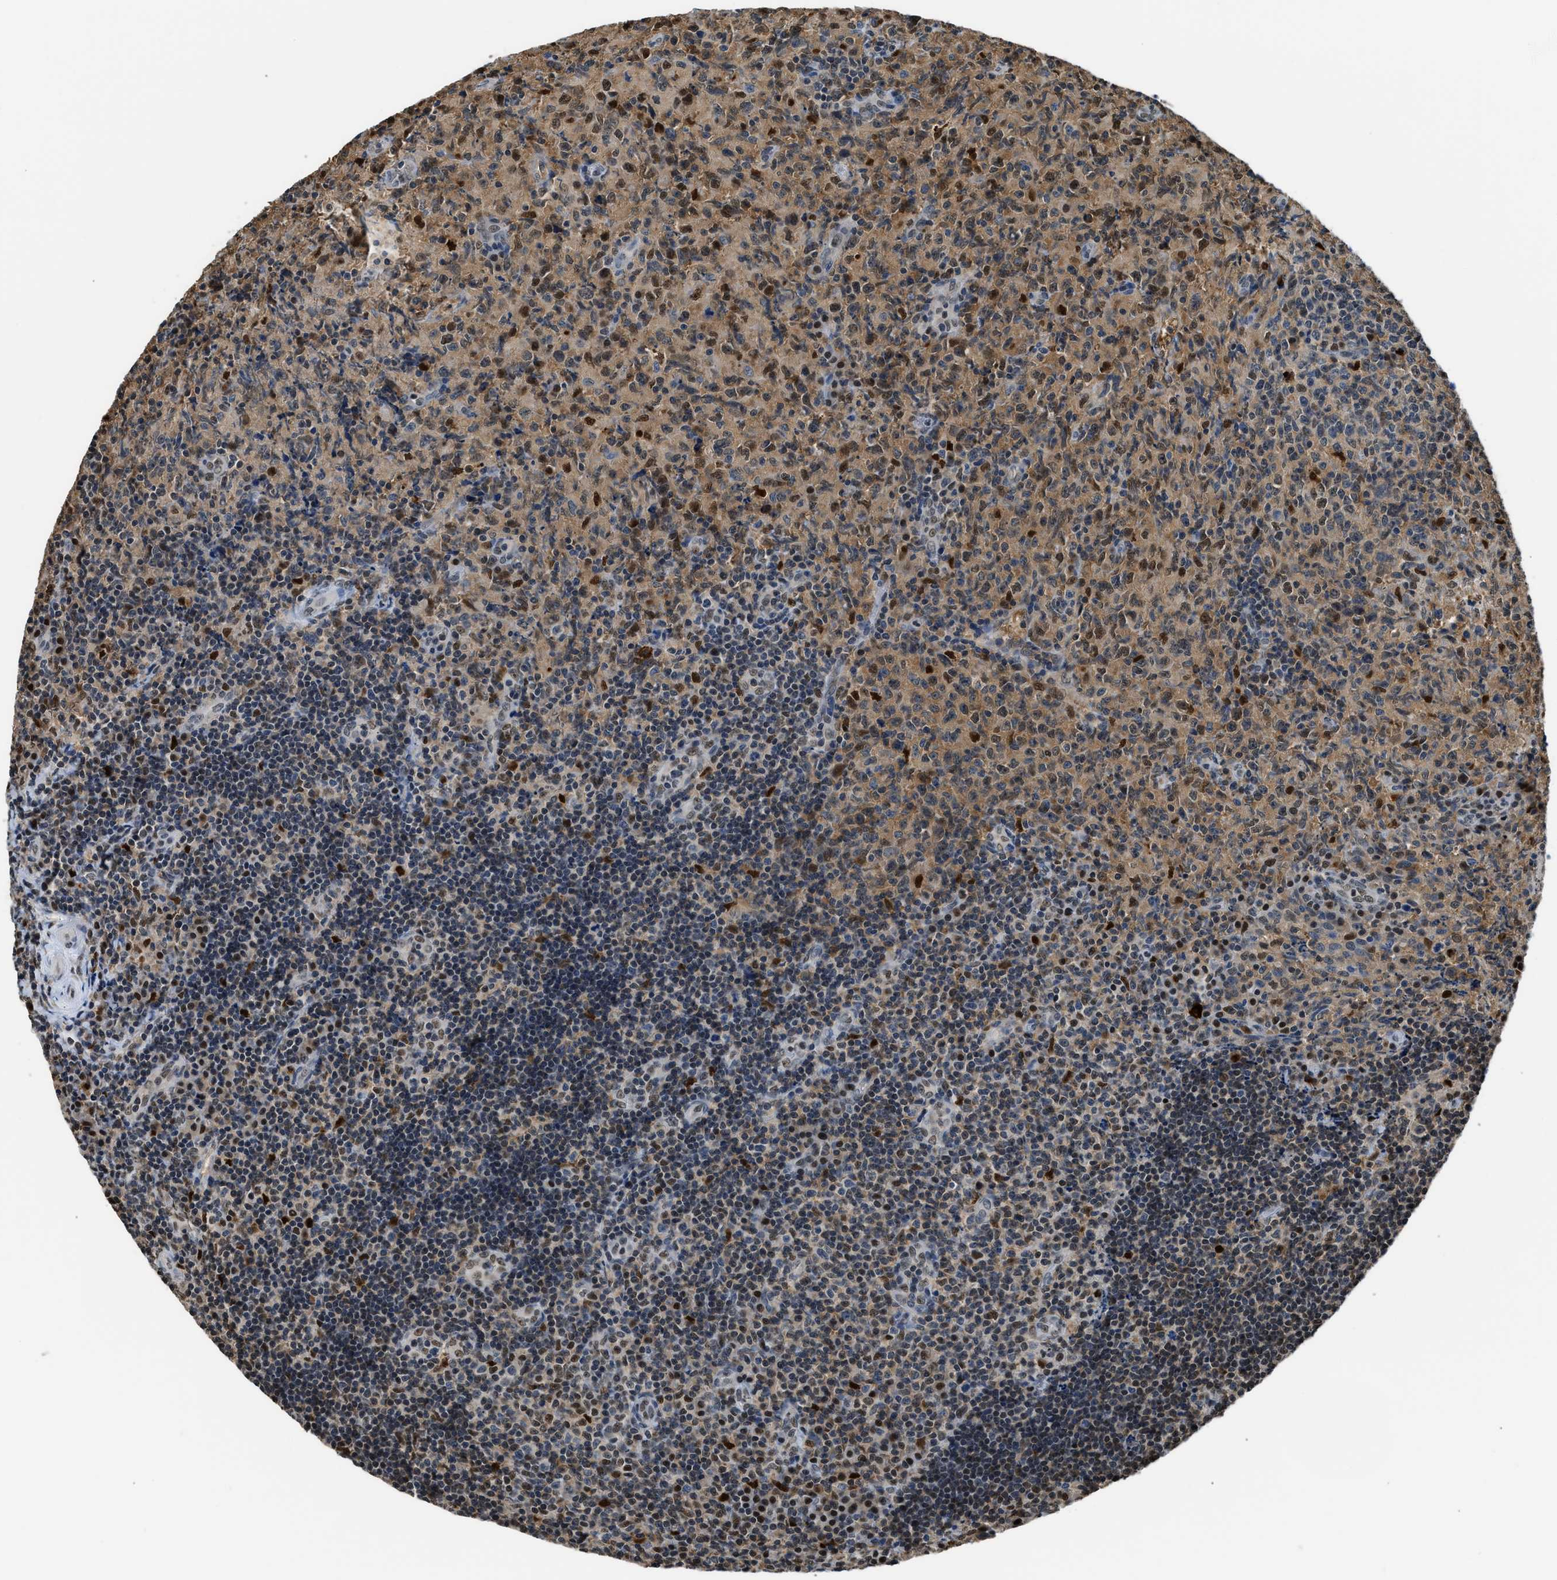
{"staining": {"intensity": "moderate", "quantity": ">75%", "location": "cytoplasmic/membranous,nuclear"}, "tissue": "lymphoma", "cell_type": "Tumor cells", "image_type": "cancer", "snomed": [{"axis": "morphology", "description": "Malignant lymphoma, non-Hodgkin's type, High grade"}, {"axis": "topography", "description": "Tonsil"}], "caption": "High-magnification brightfield microscopy of malignant lymphoma, non-Hodgkin's type (high-grade) stained with DAB (brown) and counterstained with hematoxylin (blue). tumor cells exhibit moderate cytoplasmic/membranous and nuclear positivity is identified in about>75% of cells.", "gene": "ALX1", "patient": {"sex": "female", "age": 36}}